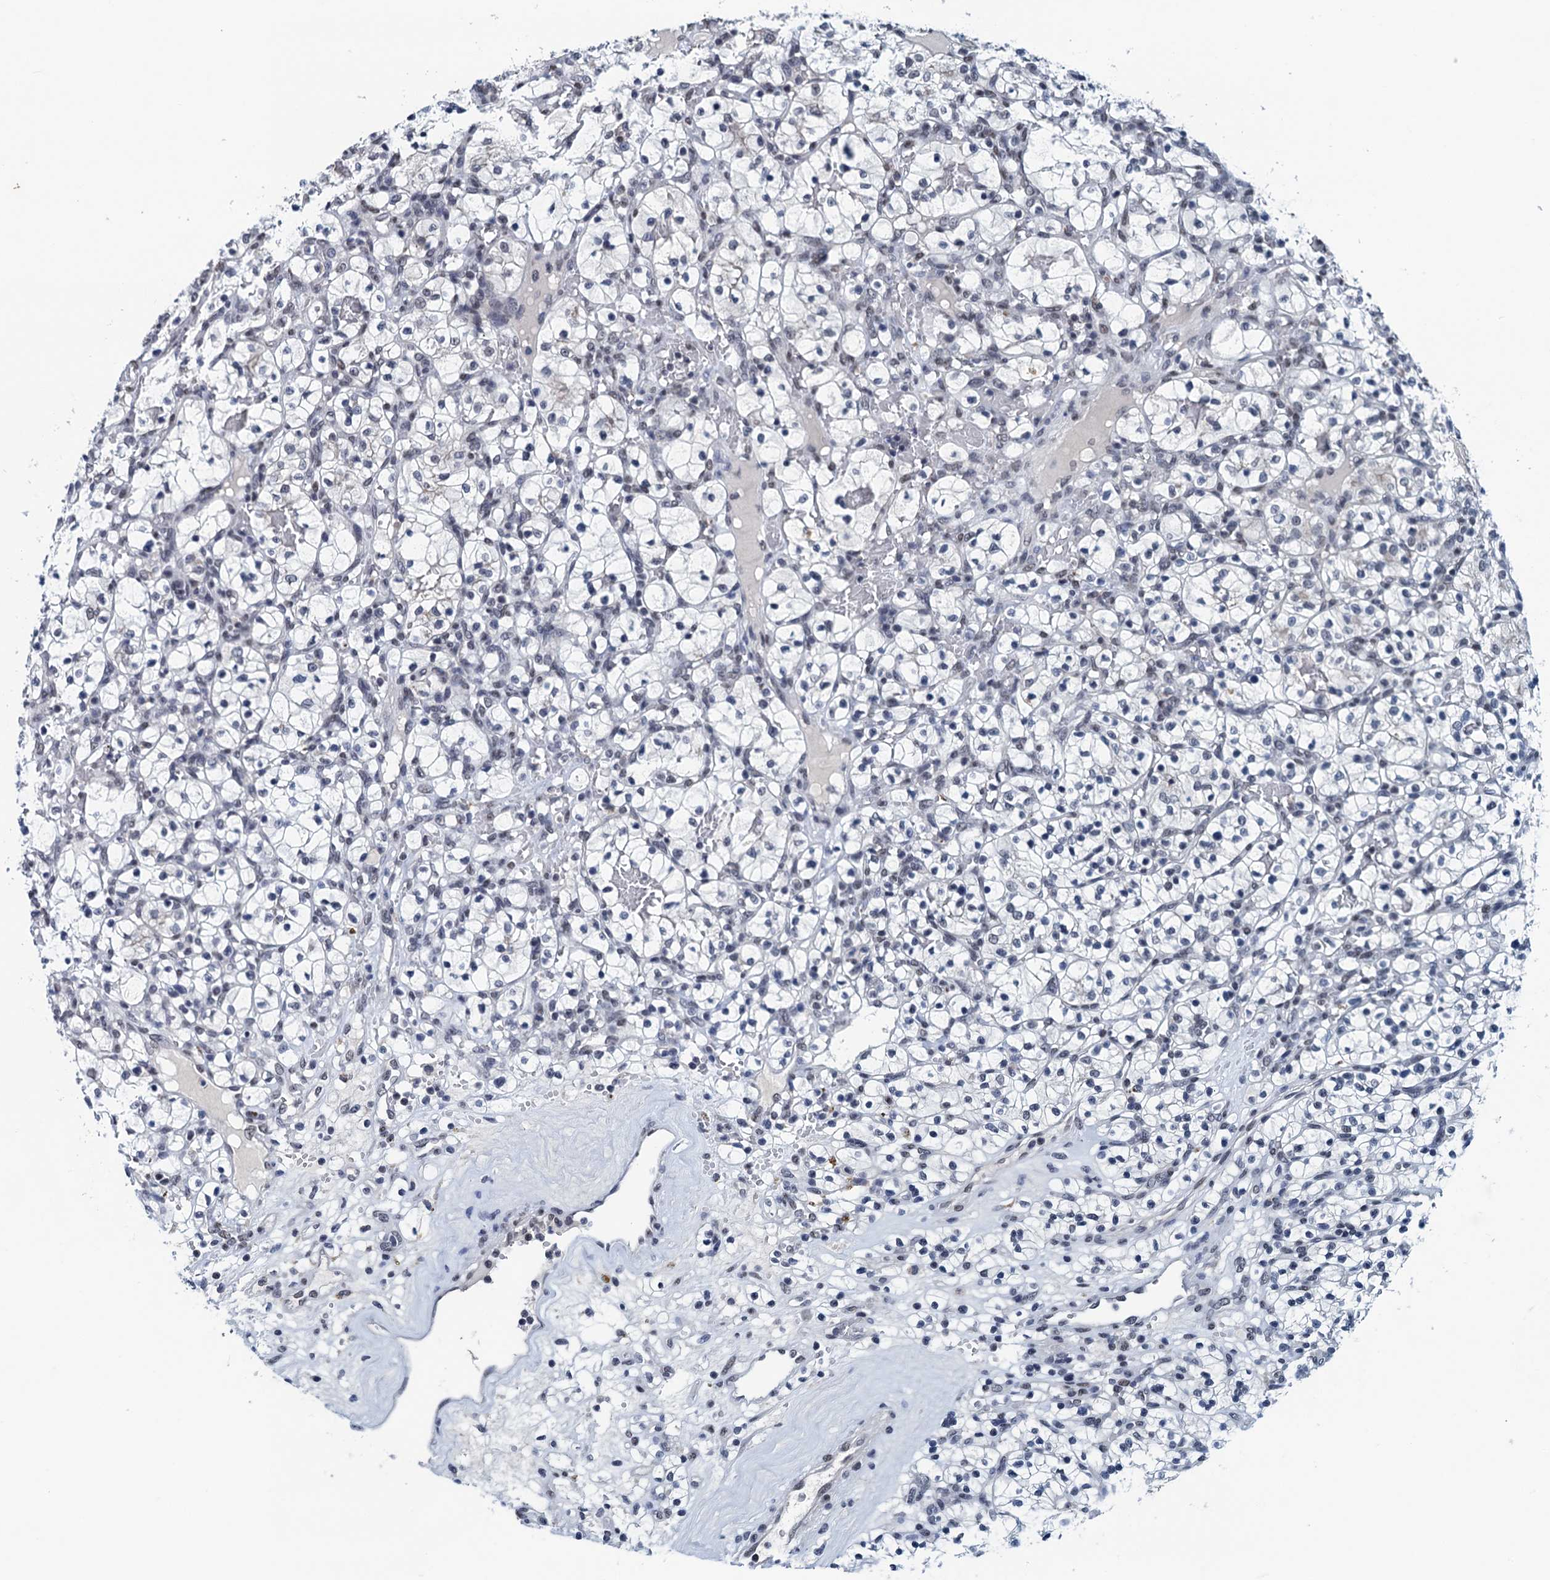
{"staining": {"intensity": "negative", "quantity": "none", "location": "none"}, "tissue": "renal cancer", "cell_type": "Tumor cells", "image_type": "cancer", "snomed": [{"axis": "morphology", "description": "Adenocarcinoma, NOS"}, {"axis": "topography", "description": "Kidney"}], "caption": "Histopathology image shows no significant protein staining in tumor cells of renal cancer (adenocarcinoma). Nuclei are stained in blue.", "gene": "FNBP4", "patient": {"sex": "female", "age": 57}}